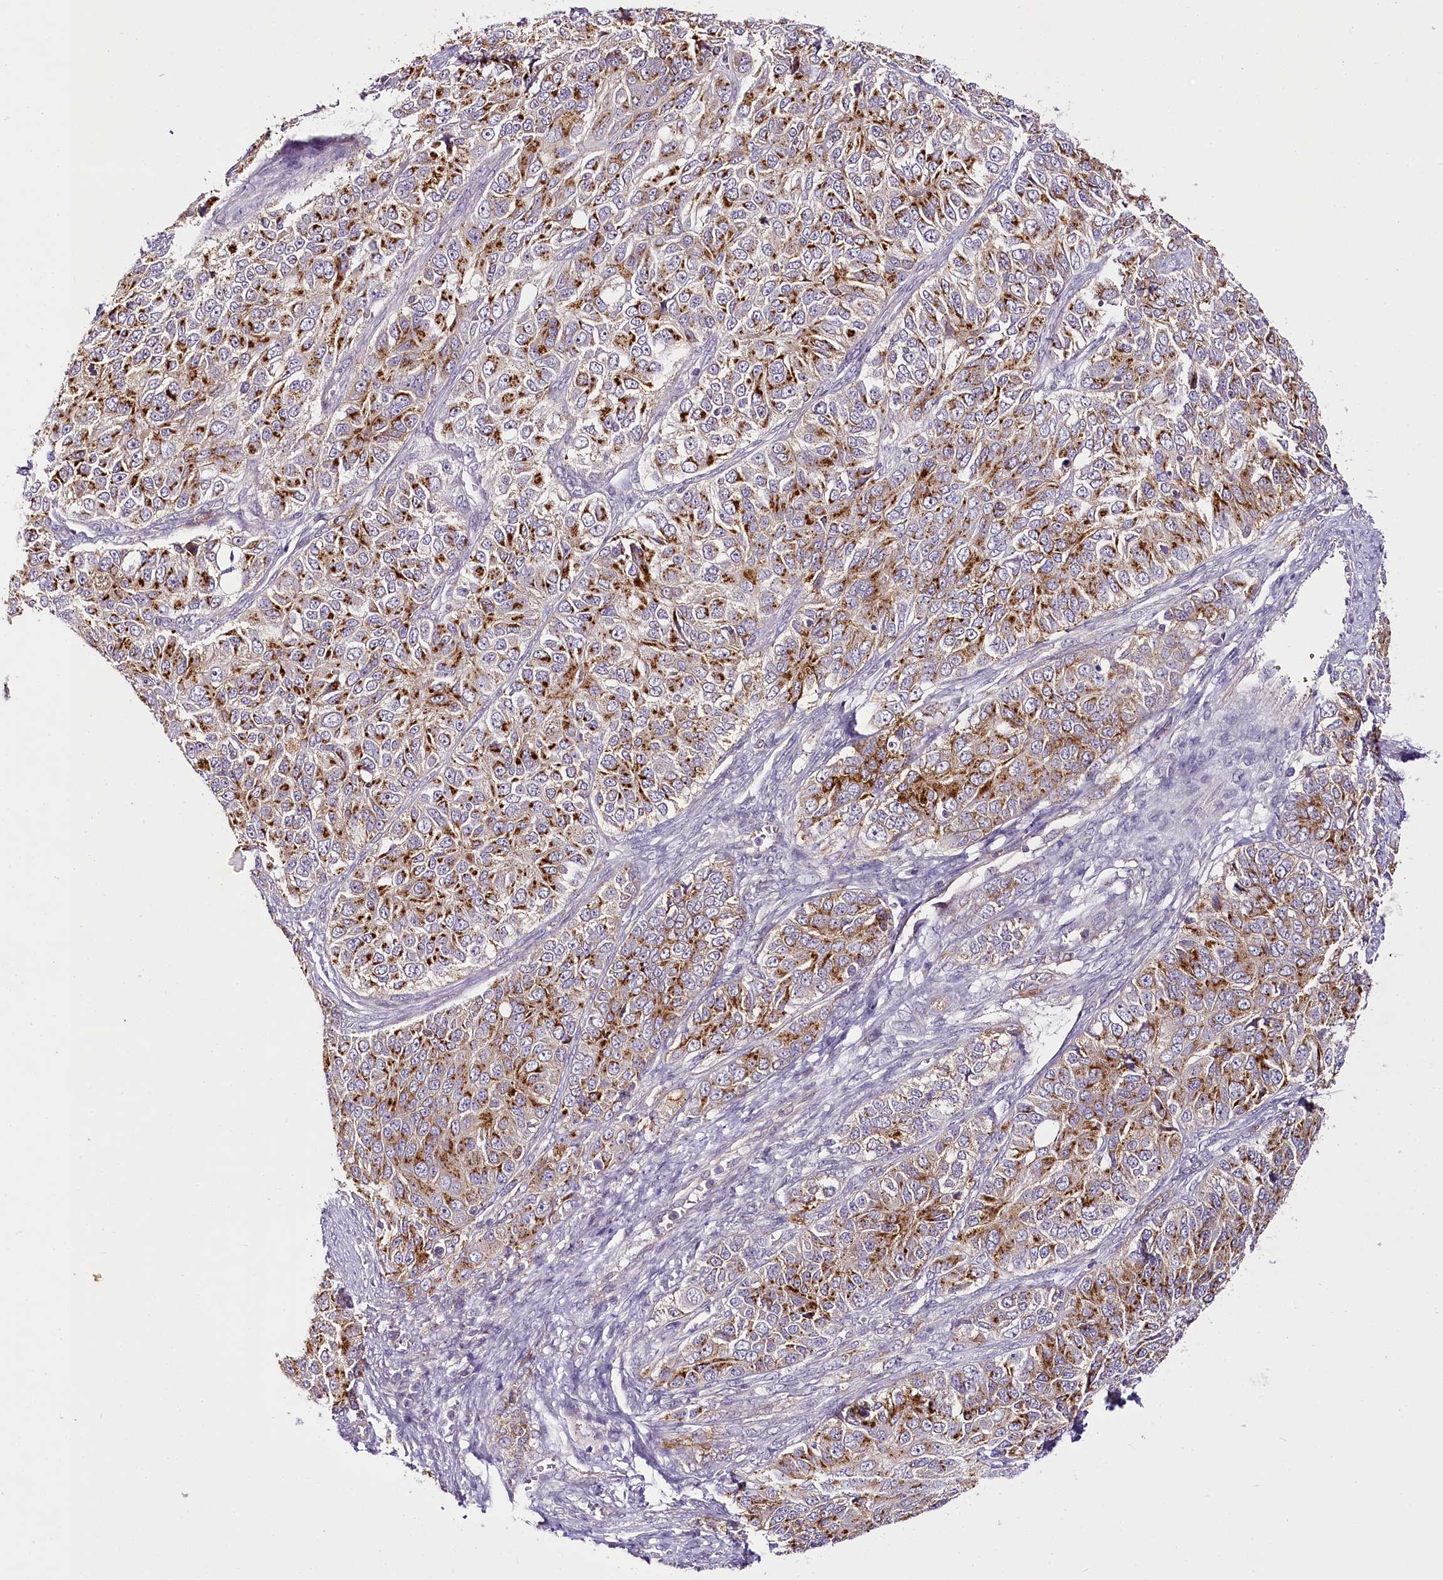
{"staining": {"intensity": "moderate", "quantity": ">75%", "location": "cytoplasmic/membranous"}, "tissue": "ovarian cancer", "cell_type": "Tumor cells", "image_type": "cancer", "snomed": [{"axis": "morphology", "description": "Carcinoma, endometroid"}, {"axis": "topography", "description": "Ovary"}], "caption": "This image demonstrates endometroid carcinoma (ovarian) stained with immunohistochemistry to label a protein in brown. The cytoplasmic/membranous of tumor cells show moderate positivity for the protein. Nuclei are counter-stained blue.", "gene": "VWA5A", "patient": {"sex": "female", "age": 51}}